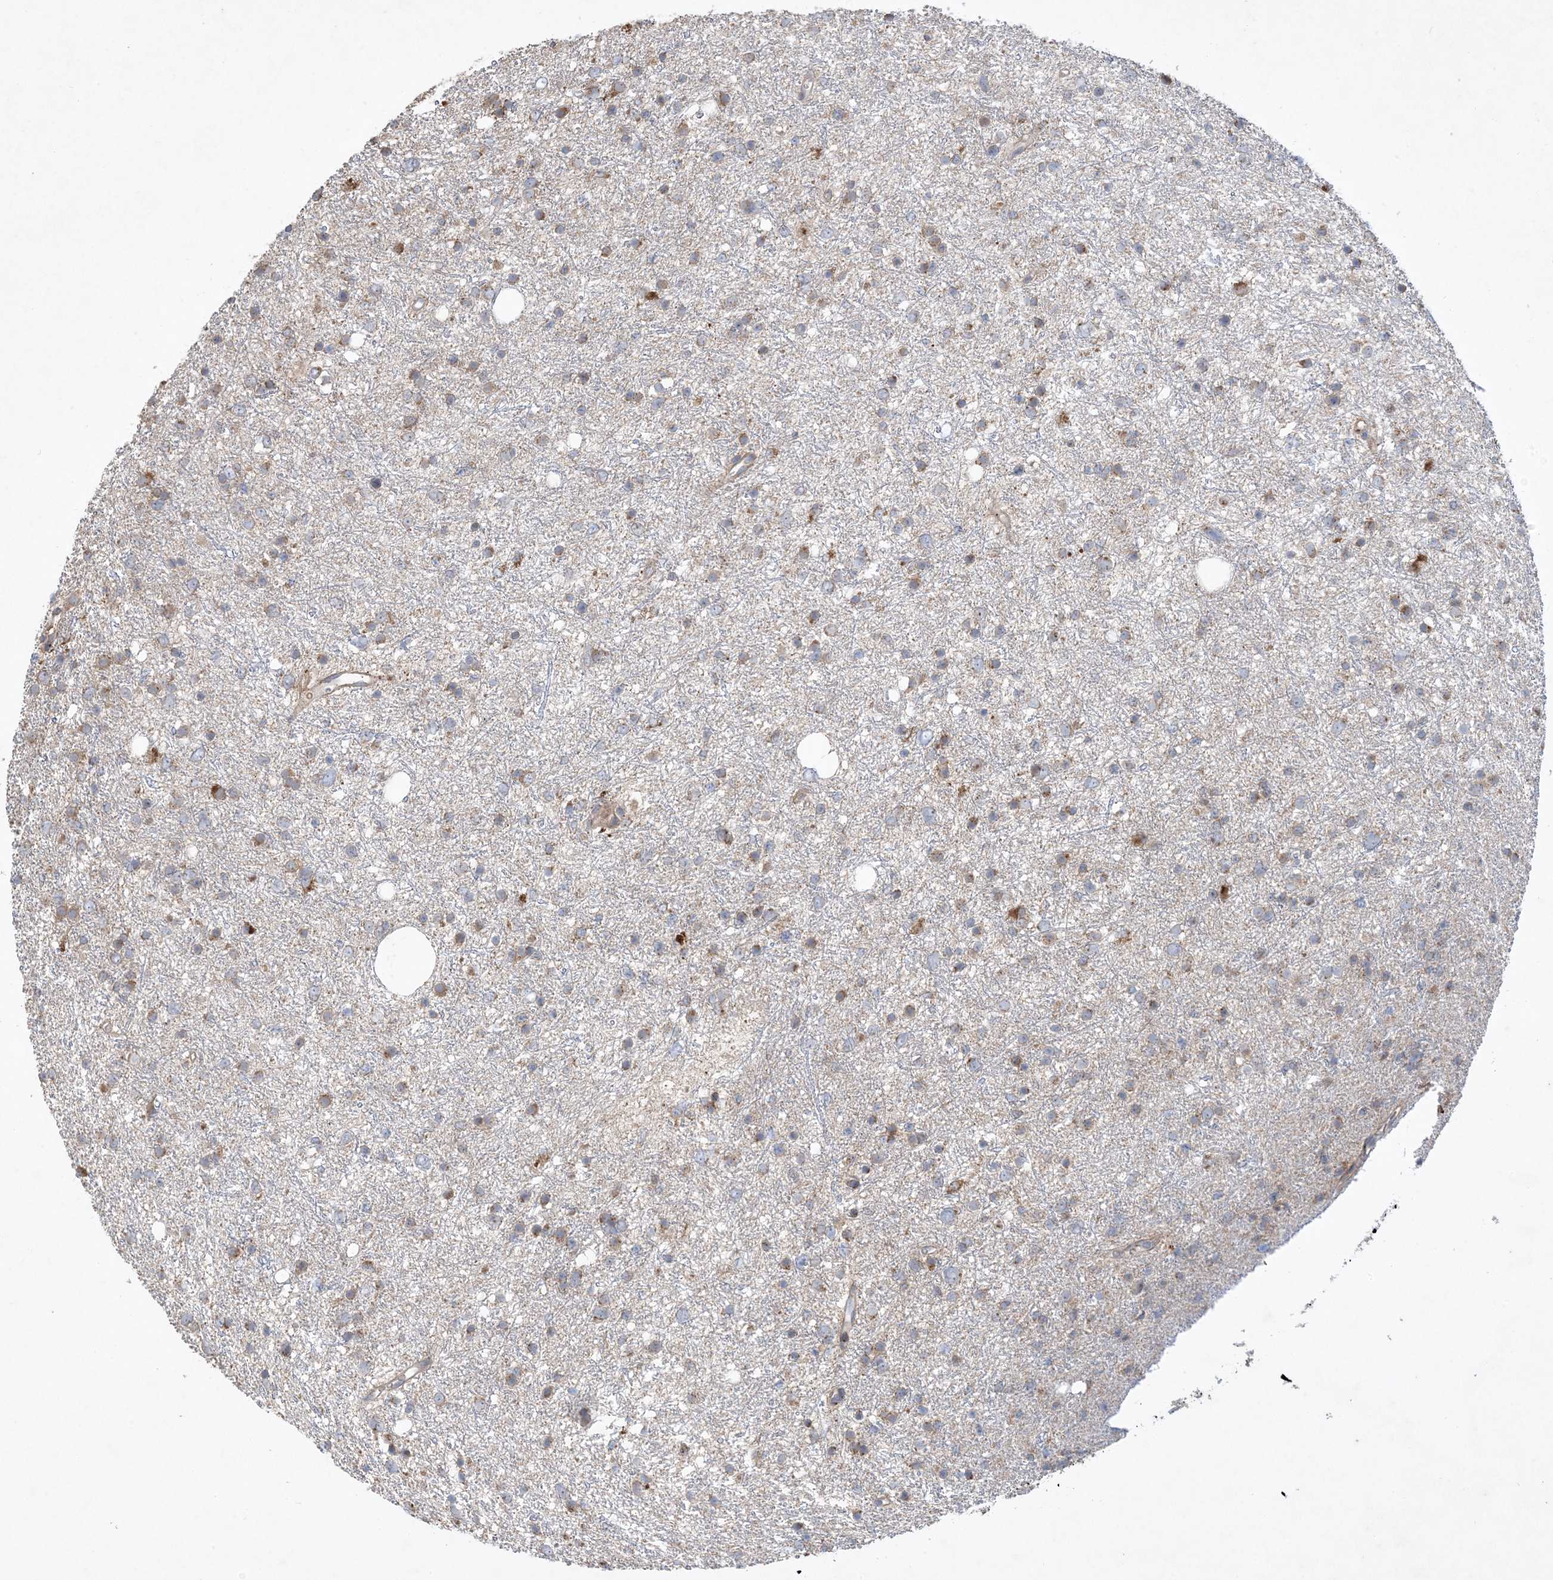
{"staining": {"intensity": "moderate", "quantity": "<25%", "location": "cytoplasmic/membranous"}, "tissue": "glioma", "cell_type": "Tumor cells", "image_type": "cancer", "snomed": [{"axis": "morphology", "description": "Glioma, malignant, Low grade"}, {"axis": "topography", "description": "Cerebral cortex"}], "caption": "Immunohistochemical staining of malignant low-grade glioma exhibits moderate cytoplasmic/membranous protein positivity in approximately <25% of tumor cells. (brown staining indicates protein expression, while blue staining denotes nuclei).", "gene": "MASP2", "patient": {"sex": "female", "age": 39}}